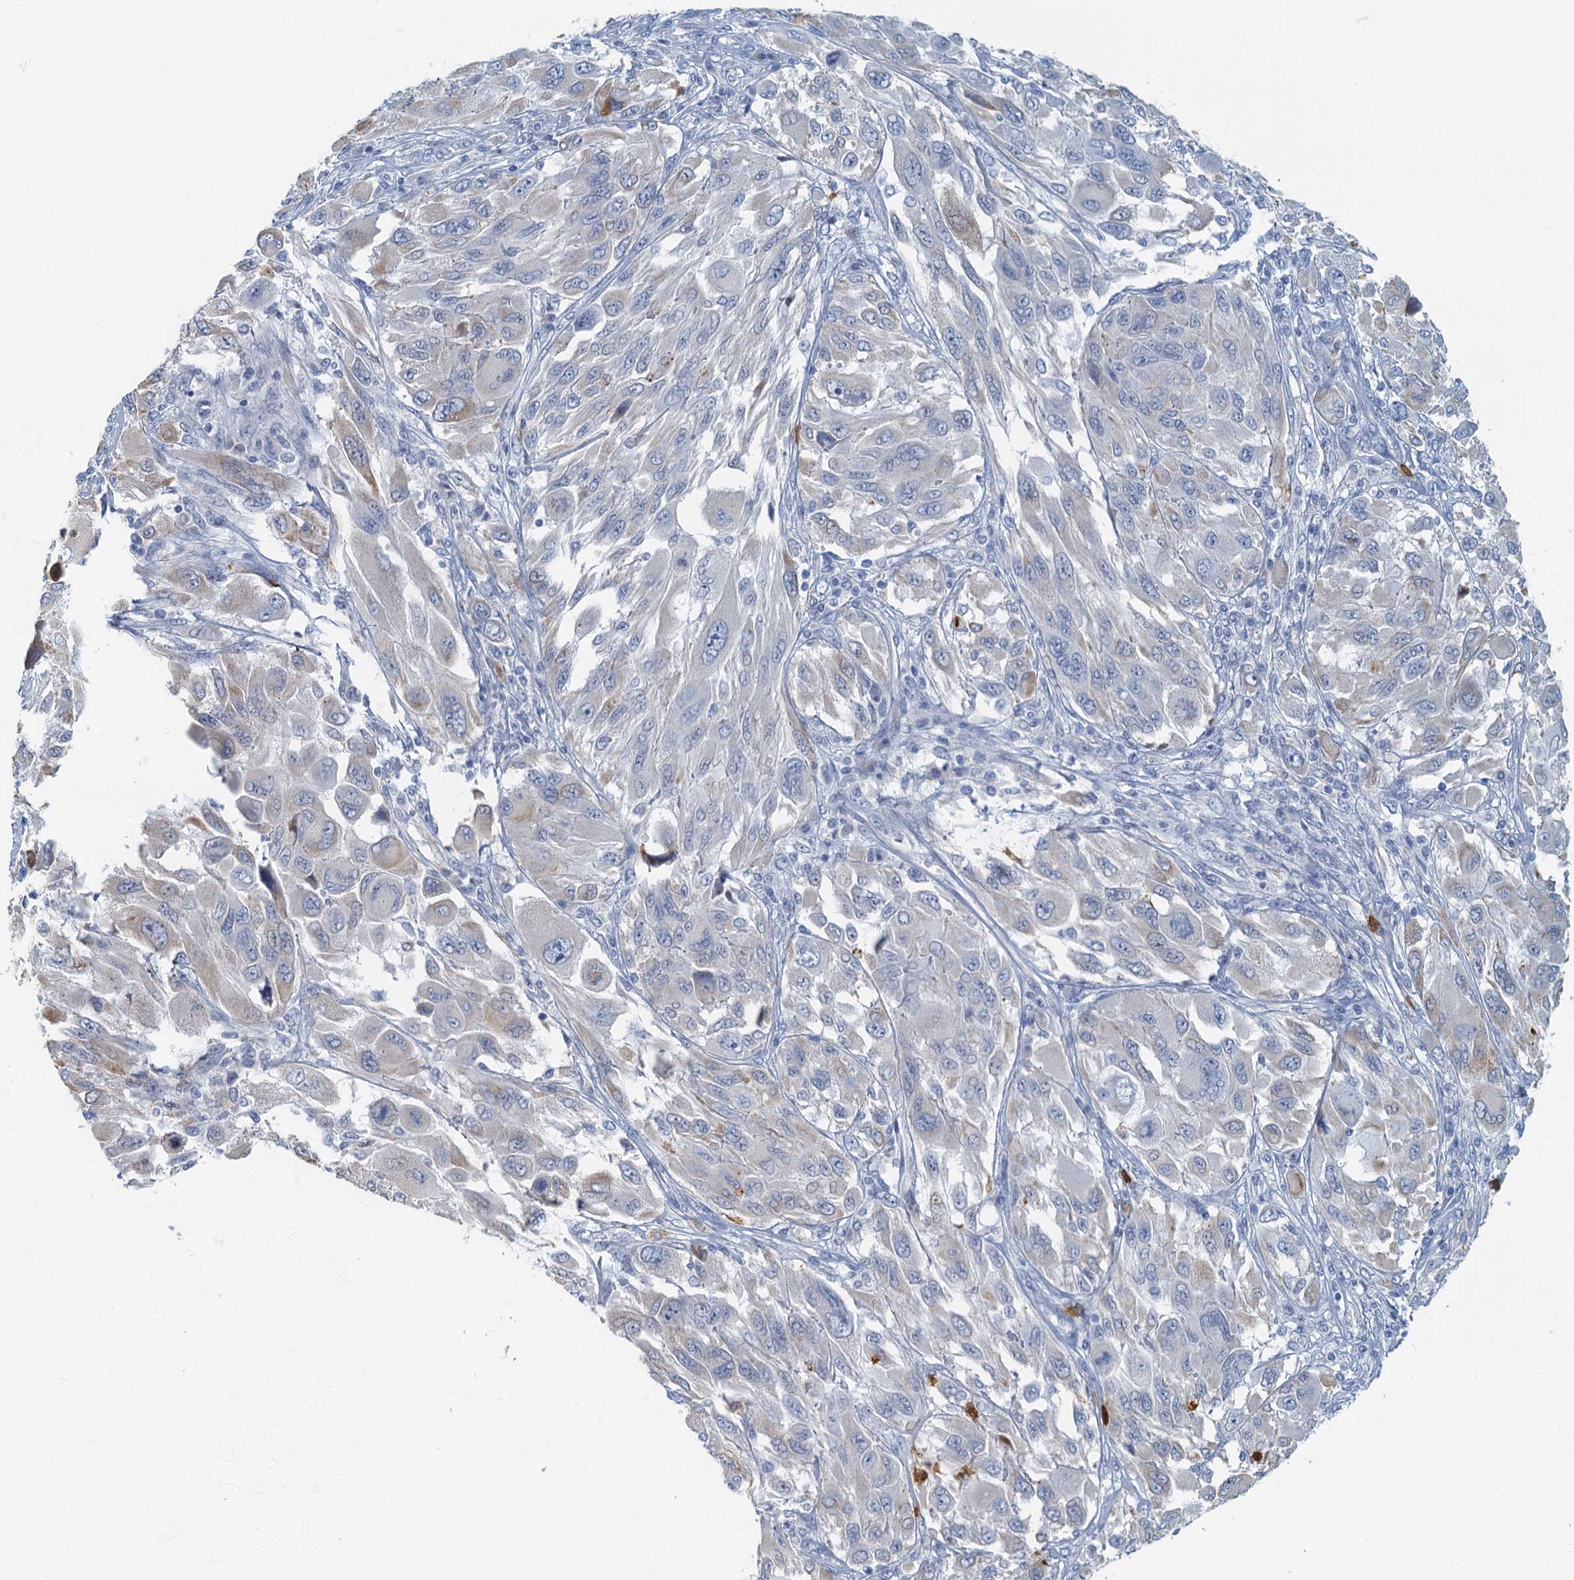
{"staining": {"intensity": "weak", "quantity": "<25%", "location": "cytoplasmic/membranous"}, "tissue": "melanoma", "cell_type": "Tumor cells", "image_type": "cancer", "snomed": [{"axis": "morphology", "description": "Malignant melanoma, NOS"}, {"axis": "topography", "description": "Skin"}], "caption": "Immunohistochemistry of human melanoma demonstrates no staining in tumor cells.", "gene": "ANKDD1A", "patient": {"sex": "female", "age": 91}}